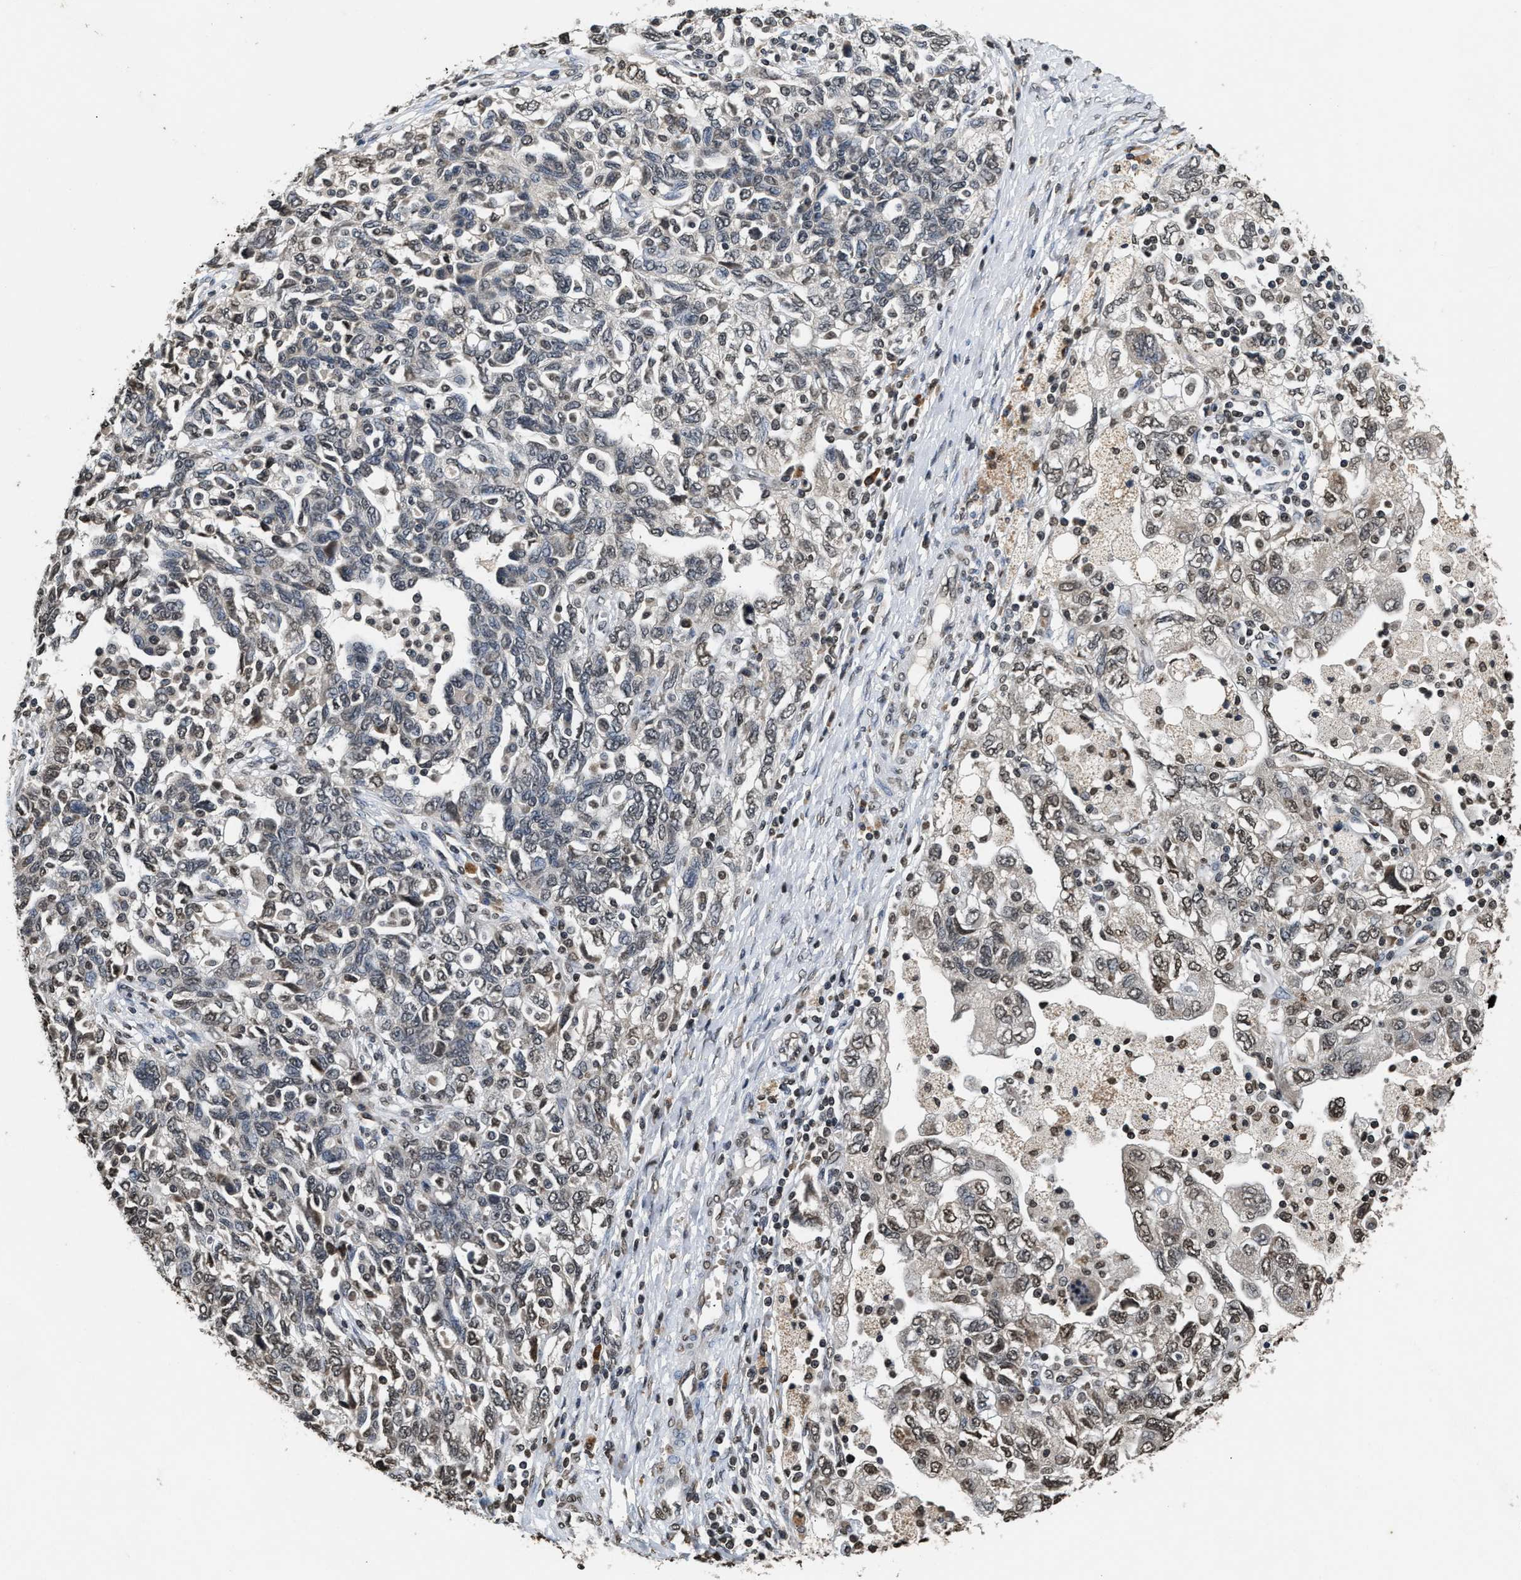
{"staining": {"intensity": "weak", "quantity": "25%-75%", "location": "nuclear"}, "tissue": "ovarian cancer", "cell_type": "Tumor cells", "image_type": "cancer", "snomed": [{"axis": "morphology", "description": "Carcinoma, NOS"}, {"axis": "morphology", "description": "Cystadenocarcinoma, serous, NOS"}, {"axis": "topography", "description": "Ovary"}], "caption": "Approximately 25%-75% of tumor cells in human ovarian cancer show weak nuclear protein positivity as visualized by brown immunohistochemical staining.", "gene": "DNASE1L3", "patient": {"sex": "female", "age": 69}}